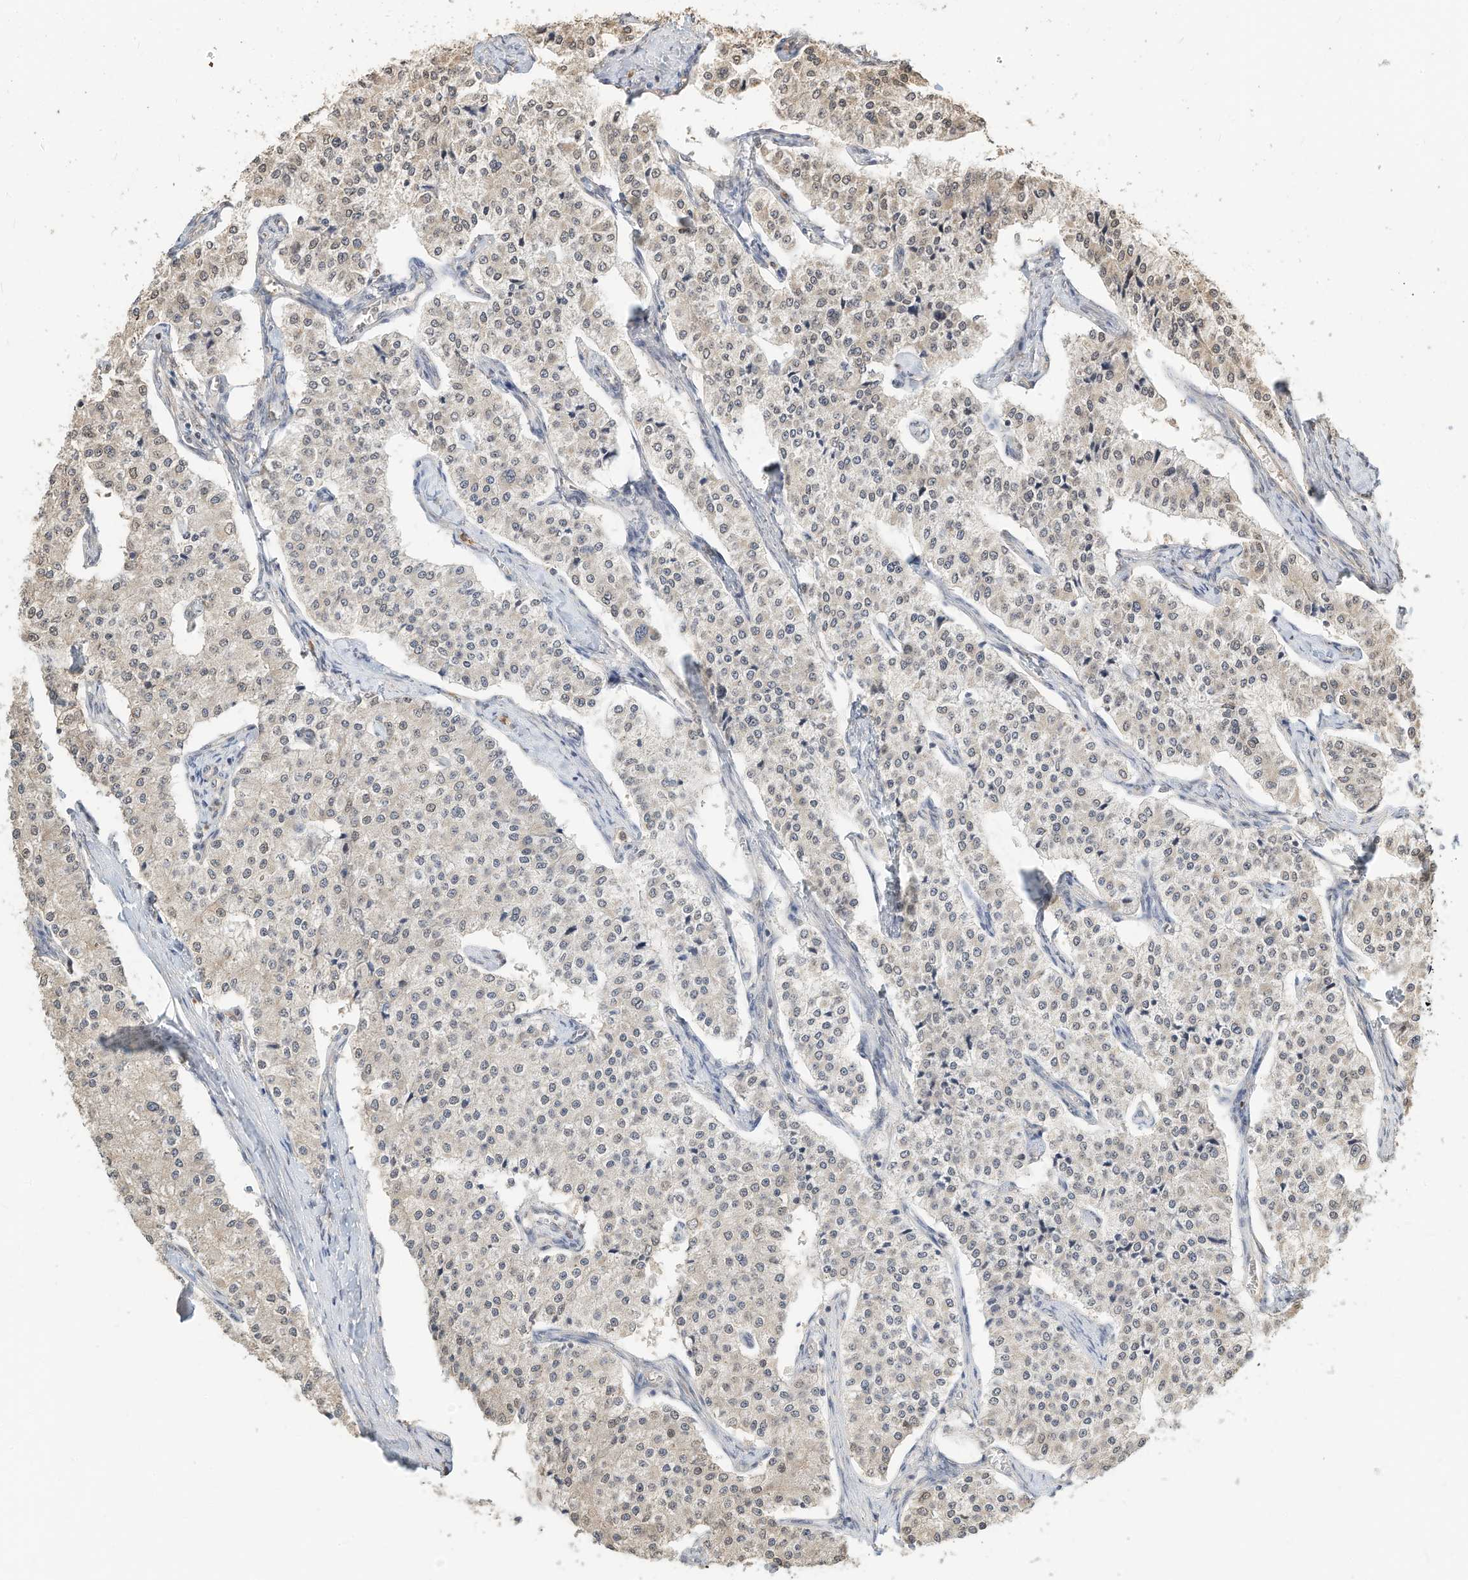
{"staining": {"intensity": "weak", "quantity": "<25%", "location": "nuclear"}, "tissue": "carcinoid", "cell_type": "Tumor cells", "image_type": "cancer", "snomed": [{"axis": "morphology", "description": "Carcinoid, malignant, NOS"}, {"axis": "topography", "description": "Colon"}], "caption": "Histopathology image shows no protein staining in tumor cells of malignant carcinoid tissue.", "gene": "OFD1", "patient": {"sex": "female", "age": 52}}